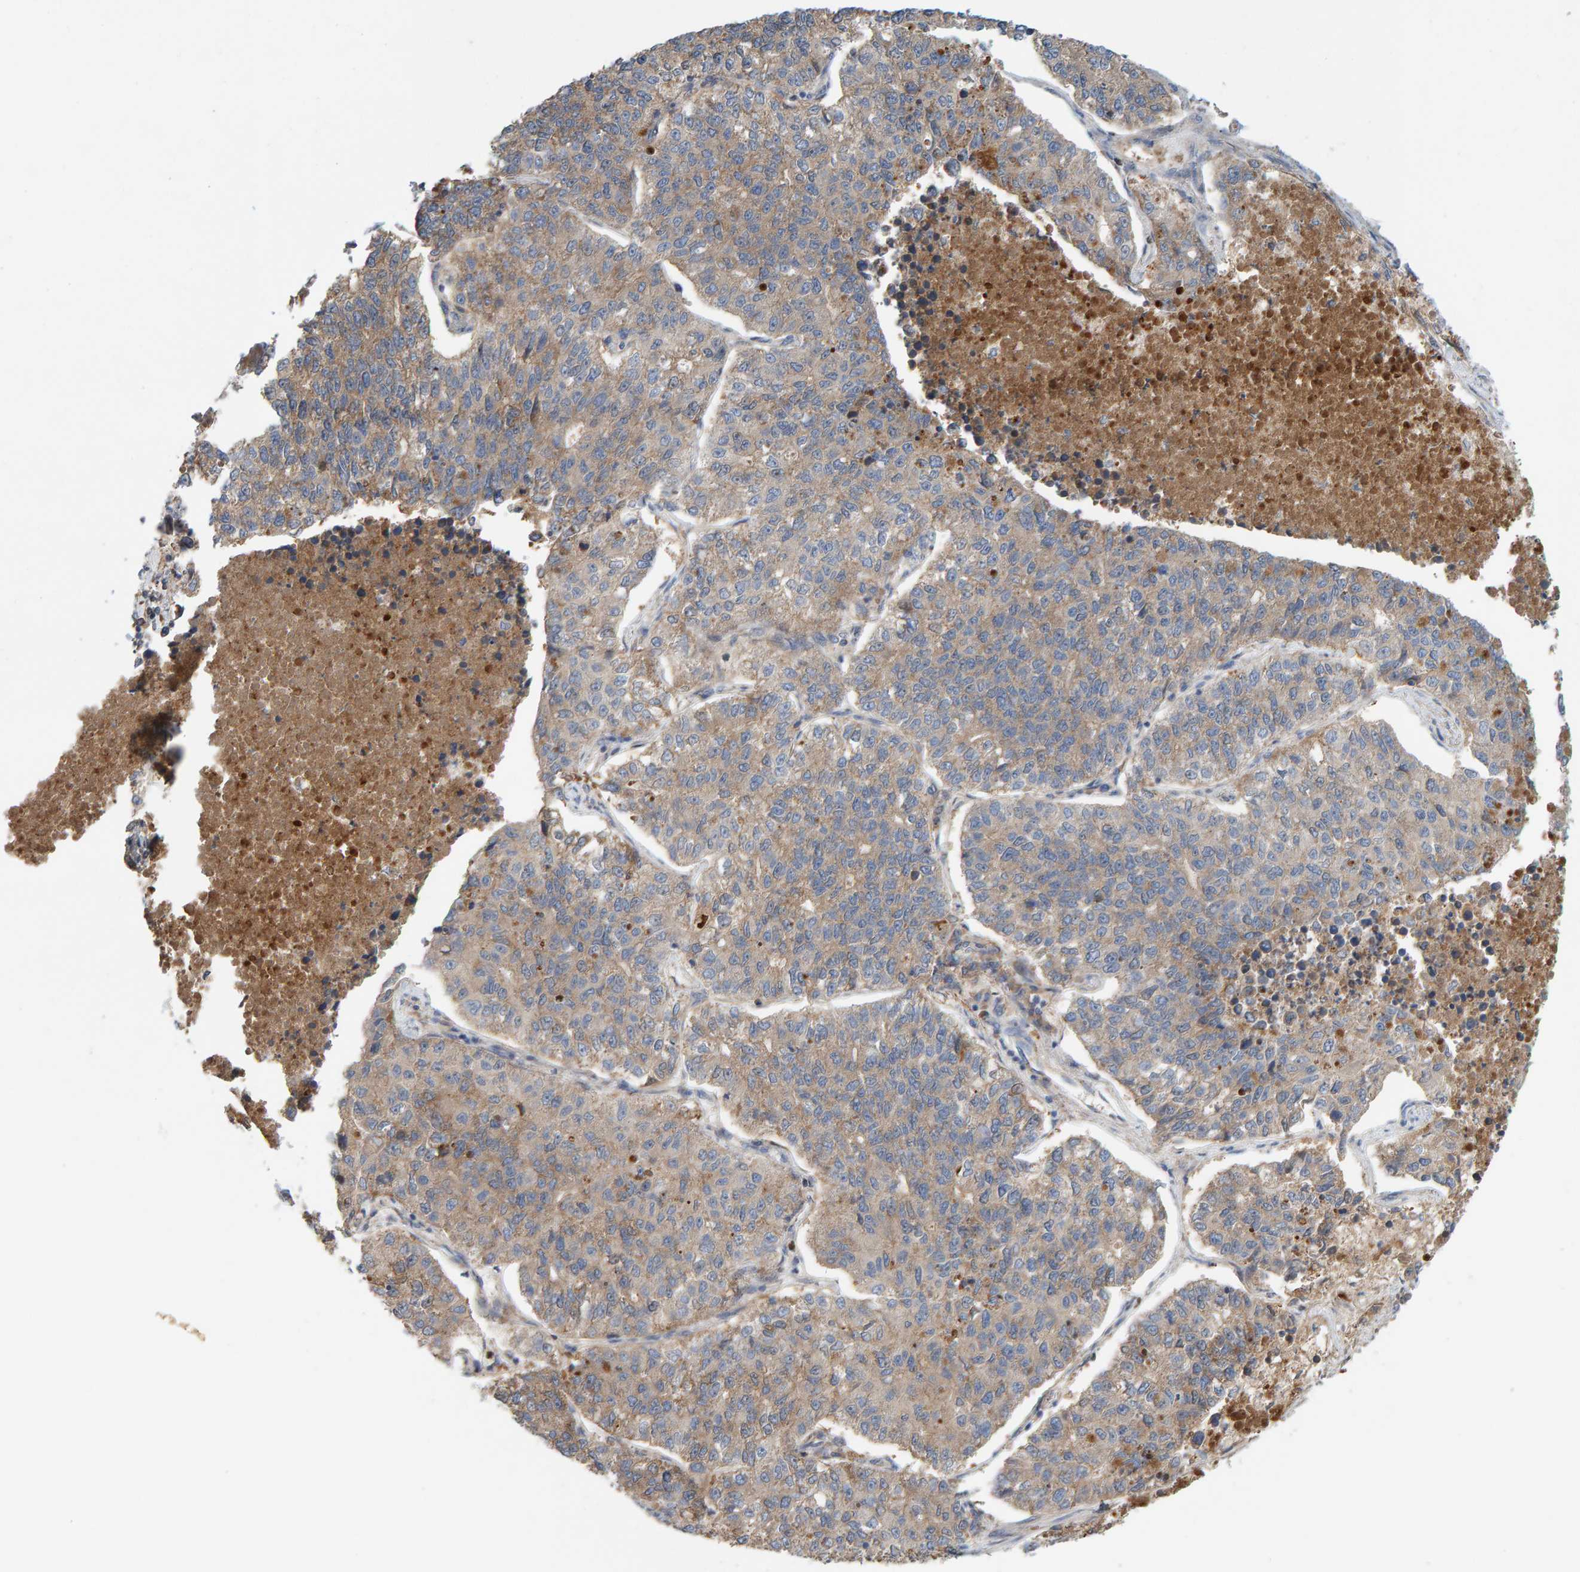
{"staining": {"intensity": "weak", "quantity": ">75%", "location": "cytoplasmic/membranous"}, "tissue": "lung cancer", "cell_type": "Tumor cells", "image_type": "cancer", "snomed": [{"axis": "morphology", "description": "Adenocarcinoma, NOS"}, {"axis": "topography", "description": "Lung"}], "caption": "Tumor cells demonstrate weak cytoplasmic/membranous expression in about >75% of cells in lung adenocarcinoma.", "gene": "KIAA0753", "patient": {"sex": "male", "age": 49}}